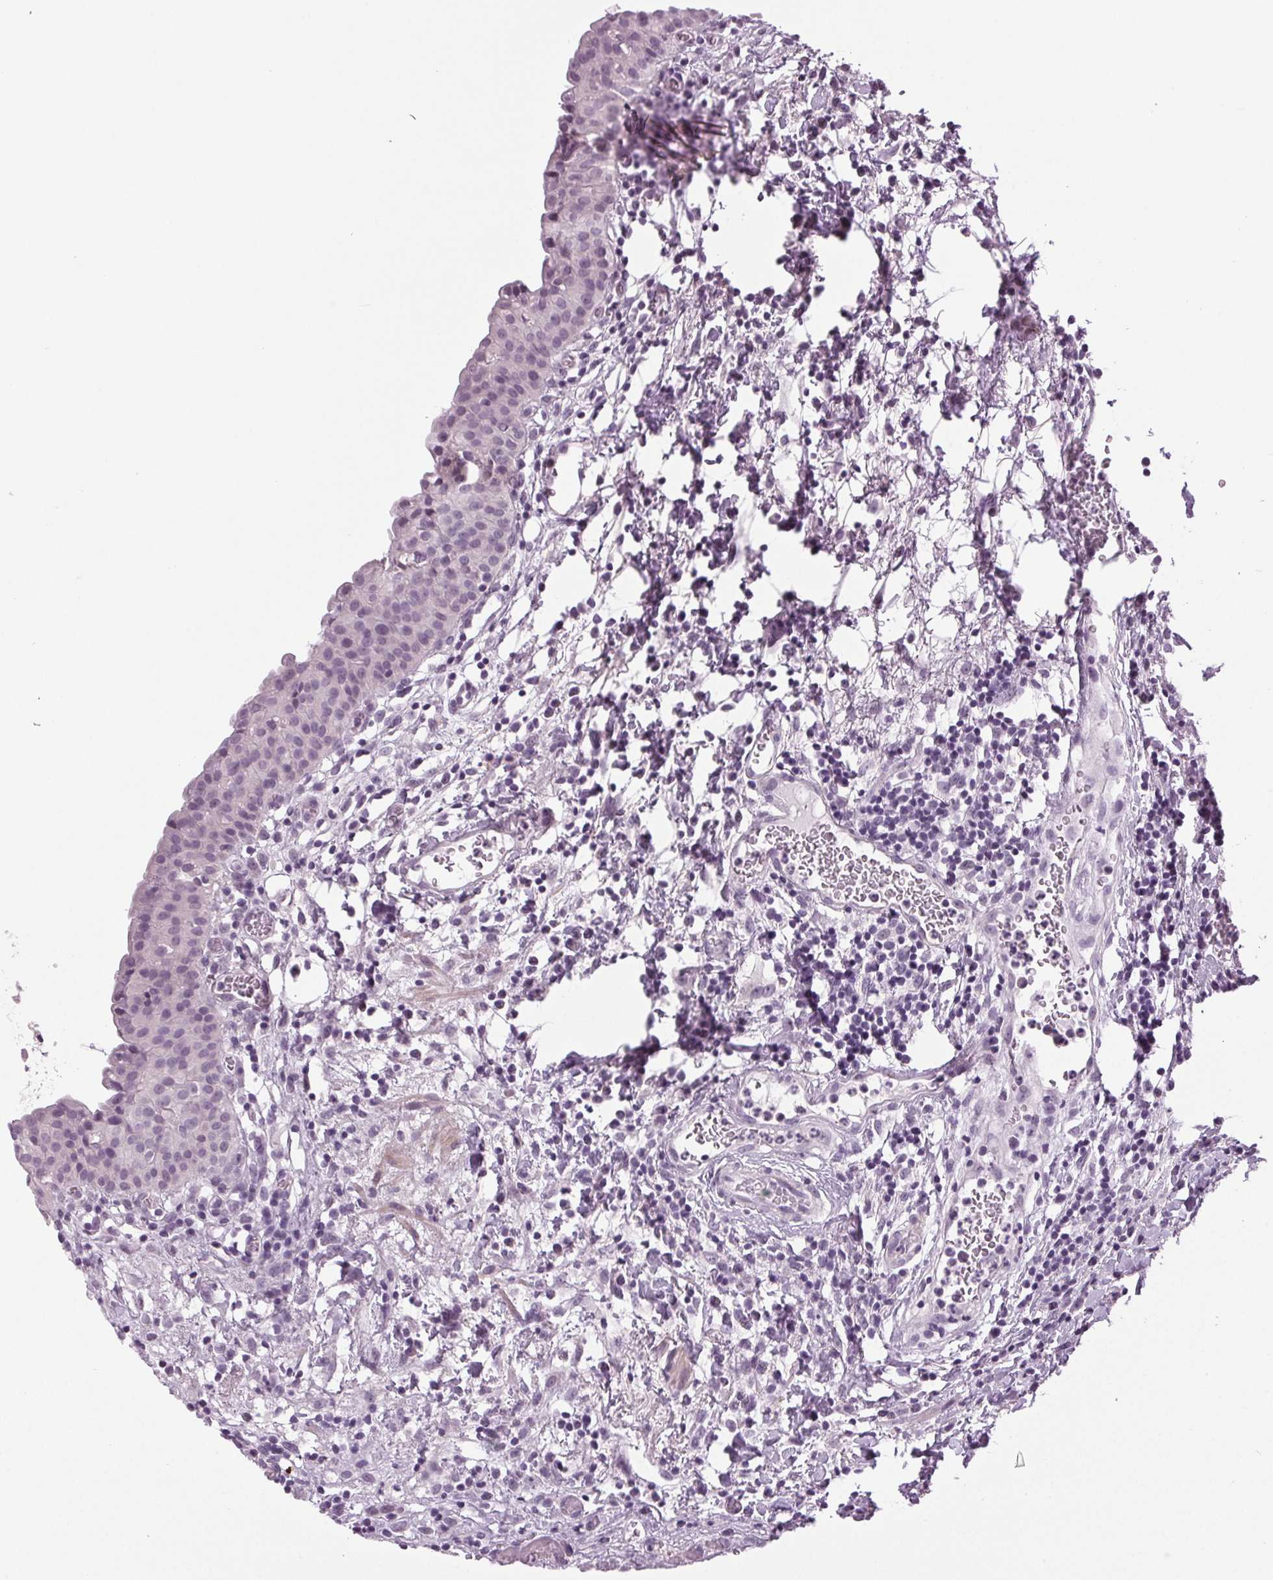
{"staining": {"intensity": "negative", "quantity": "none", "location": "none"}, "tissue": "urinary bladder", "cell_type": "Urothelial cells", "image_type": "normal", "snomed": [{"axis": "morphology", "description": "Normal tissue, NOS"}, {"axis": "morphology", "description": "Inflammation, NOS"}, {"axis": "topography", "description": "Urinary bladder"}], "caption": "Immunohistochemical staining of normal urinary bladder displays no significant positivity in urothelial cells. (DAB (3,3'-diaminobenzidine) IHC visualized using brightfield microscopy, high magnification).", "gene": "DNAH12", "patient": {"sex": "male", "age": 57}}